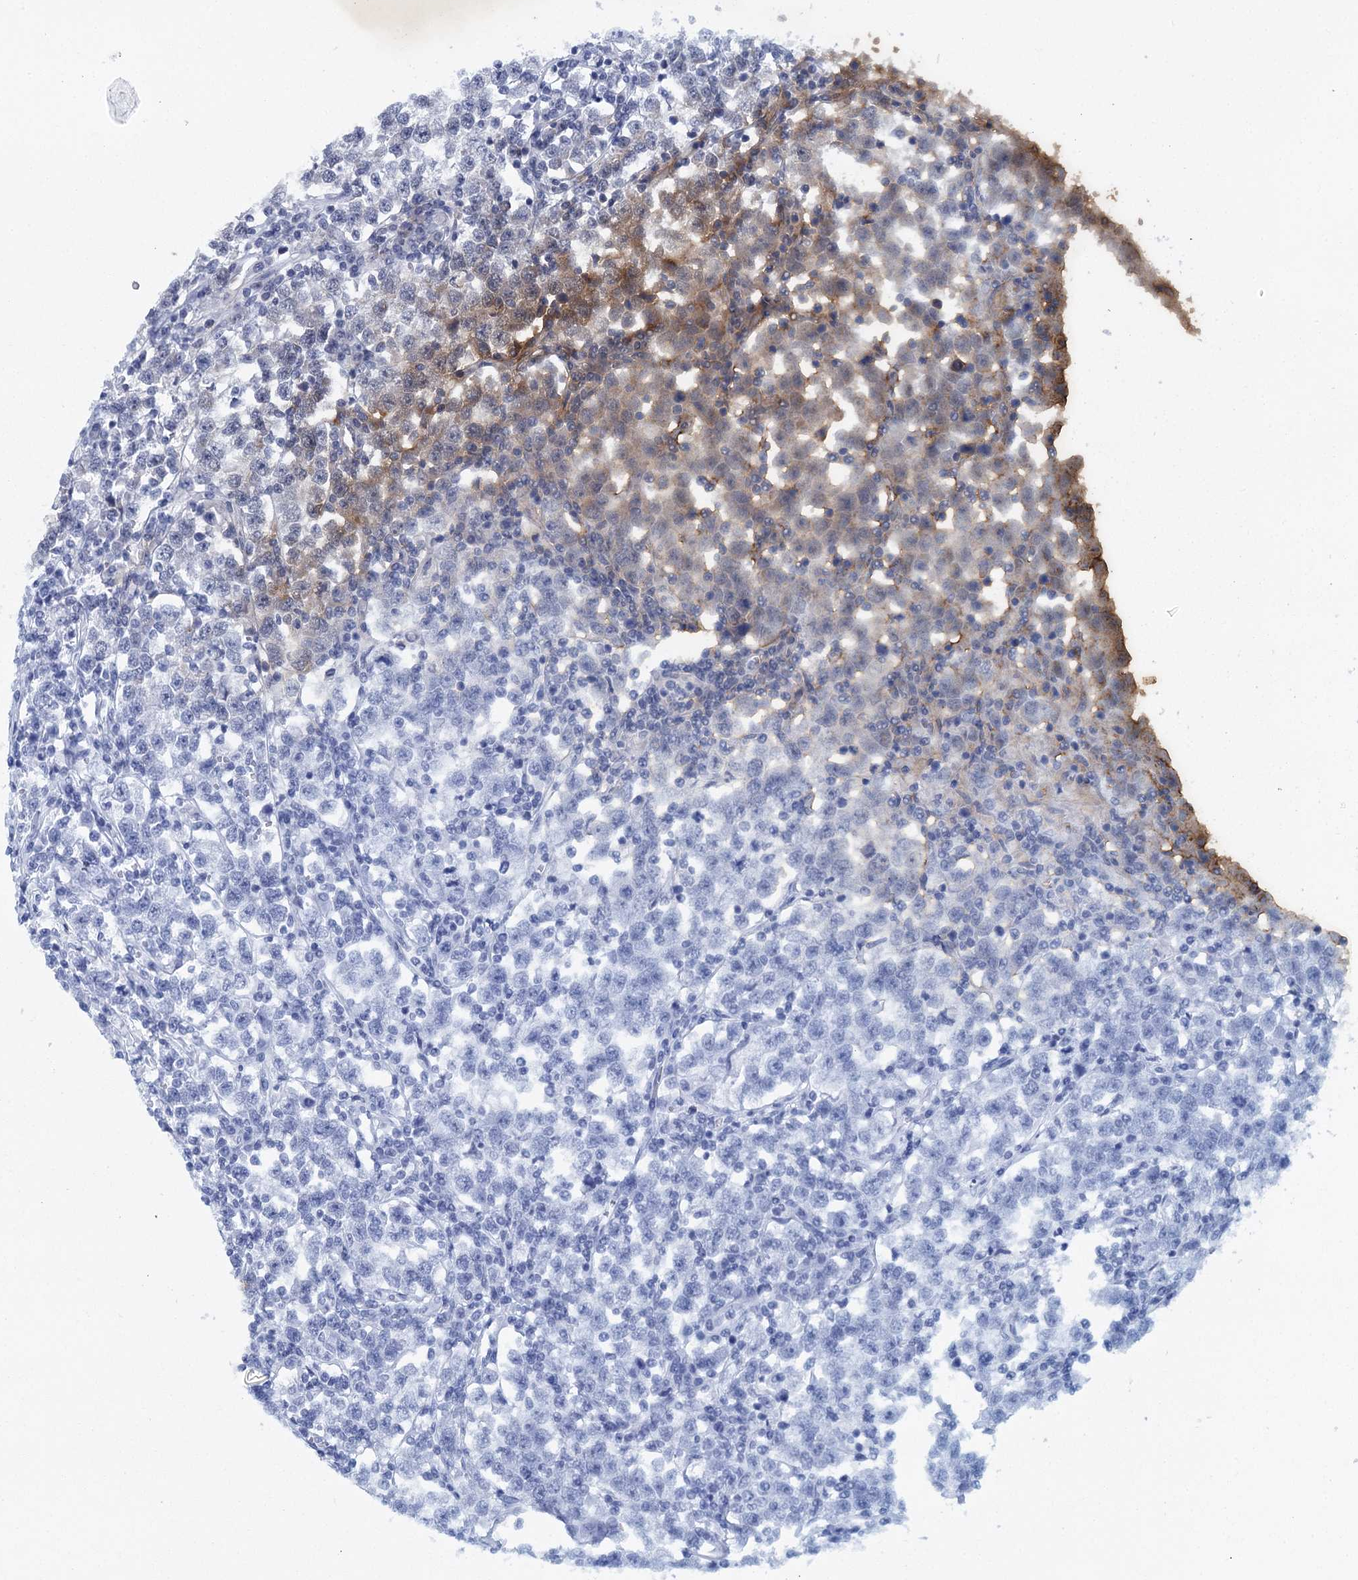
{"staining": {"intensity": "moderate", "quantity": "25%-75%", "location": "cytoplasmic/membranous,nuclear"}, "tissue": "testis cancer", "cell_type": "Tumor cells", "image_type": "cancer", "snomed": [{"axis": "morphology", "description": "Normal tissue, NOS"}, {"axis": "morphology", "description": "Seminoma, NOS"}, {"axis": "topography", "description": "Testis"}], "caption": "This photomicrograph displays IHC staining of human testis seminoma, with medium moderate cytoplasmic/membranous and nuclear positivity in approximately 25%-75% of tumor cells.", "gene": "MYG1", "patient": {"sex": "male", "age": 43}}